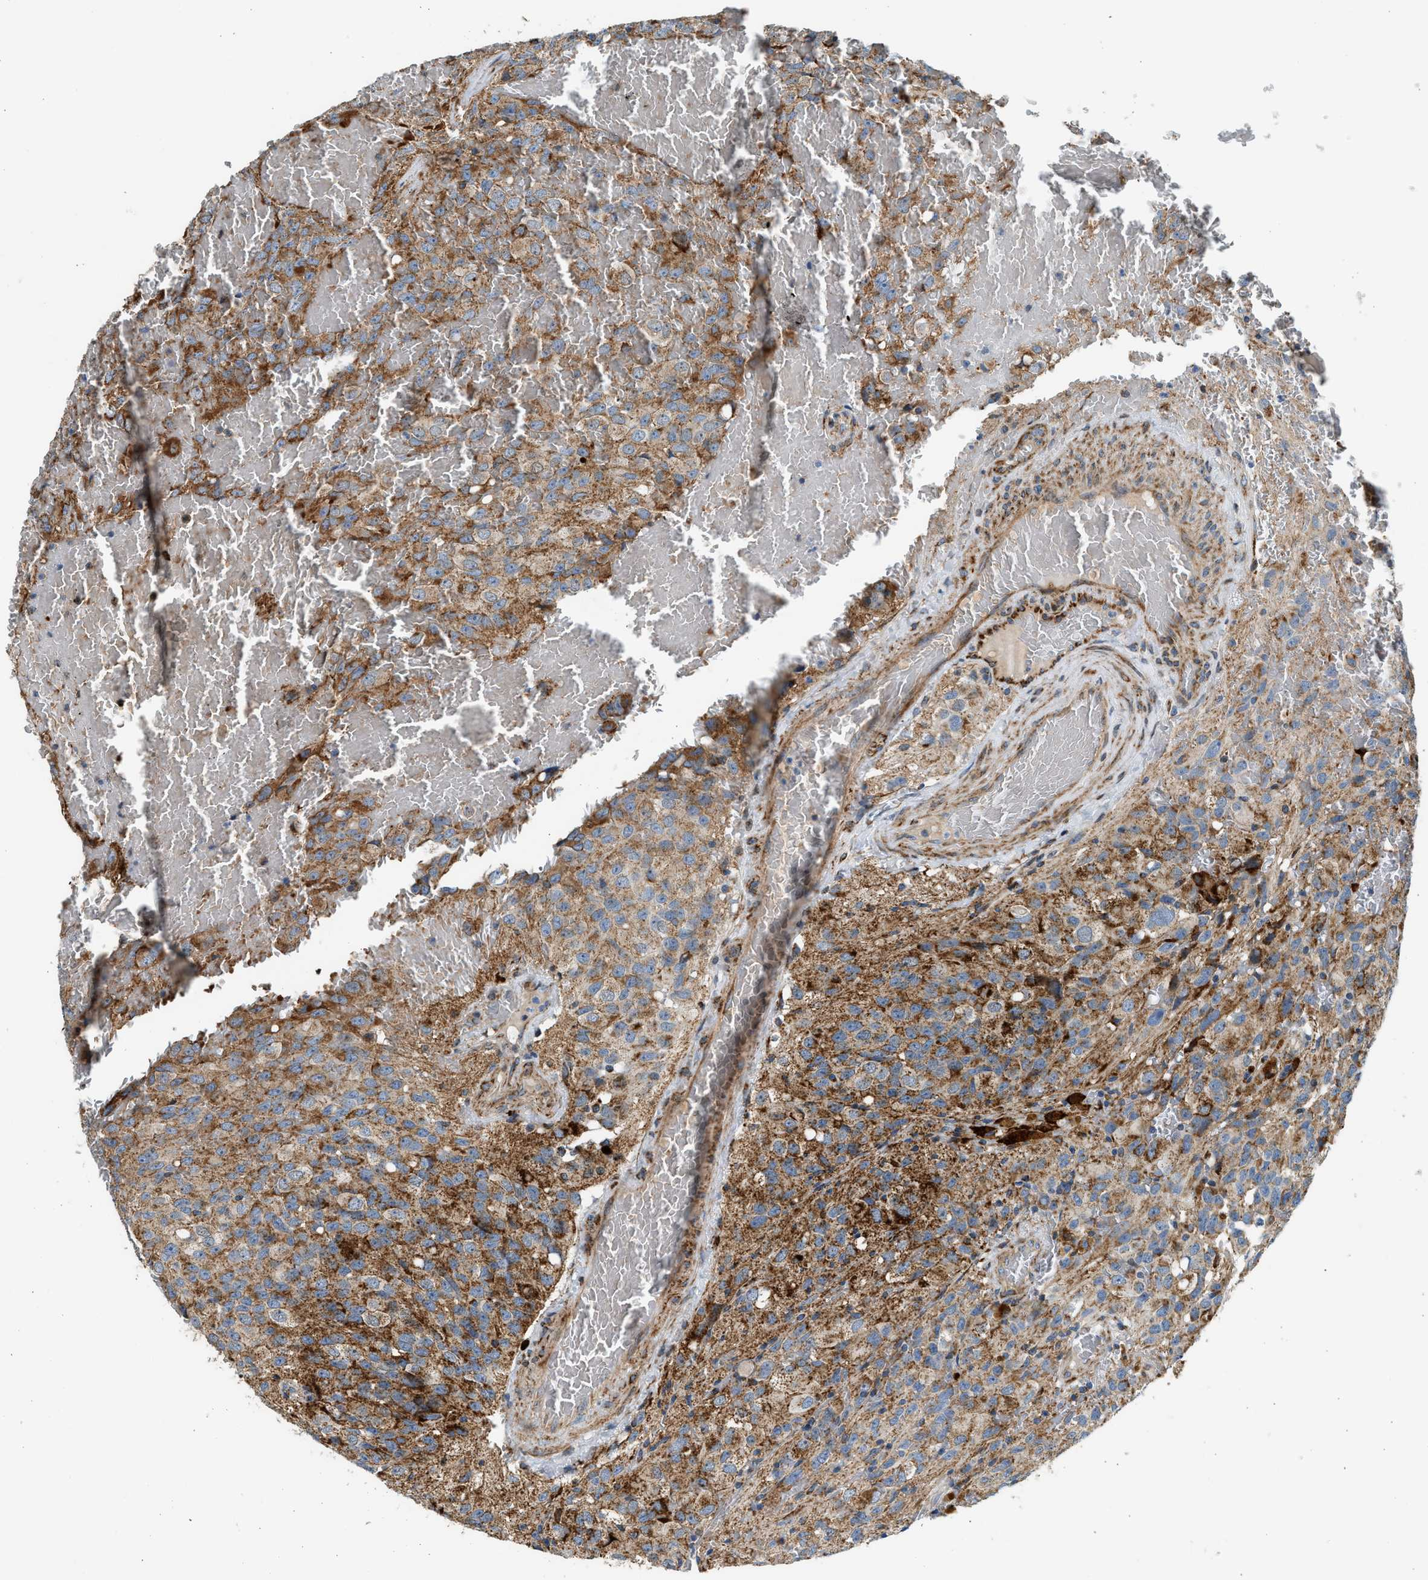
{"staining": {"intensity": "strong", "quantity": ">75%", "location": "cytoplasmic/membranous"}, "tissue": "glioma", "cell_type": "Tumor cells", "image_type": "cancer", "snomed": [{"axis": "morphology", "description": "Glioma, malignant, High grade"}, {"axis": "topography", "description": "Brain"}], "caption": "Immunohistochemistry micrograph of human glioma stained for a protein (brown), which reveals high levels of strong cytoplasmic/membranous expression in about >75% of tumor cells.", "gene": "KCNMB3", "patient": {"sex": "male", "age": 32}}